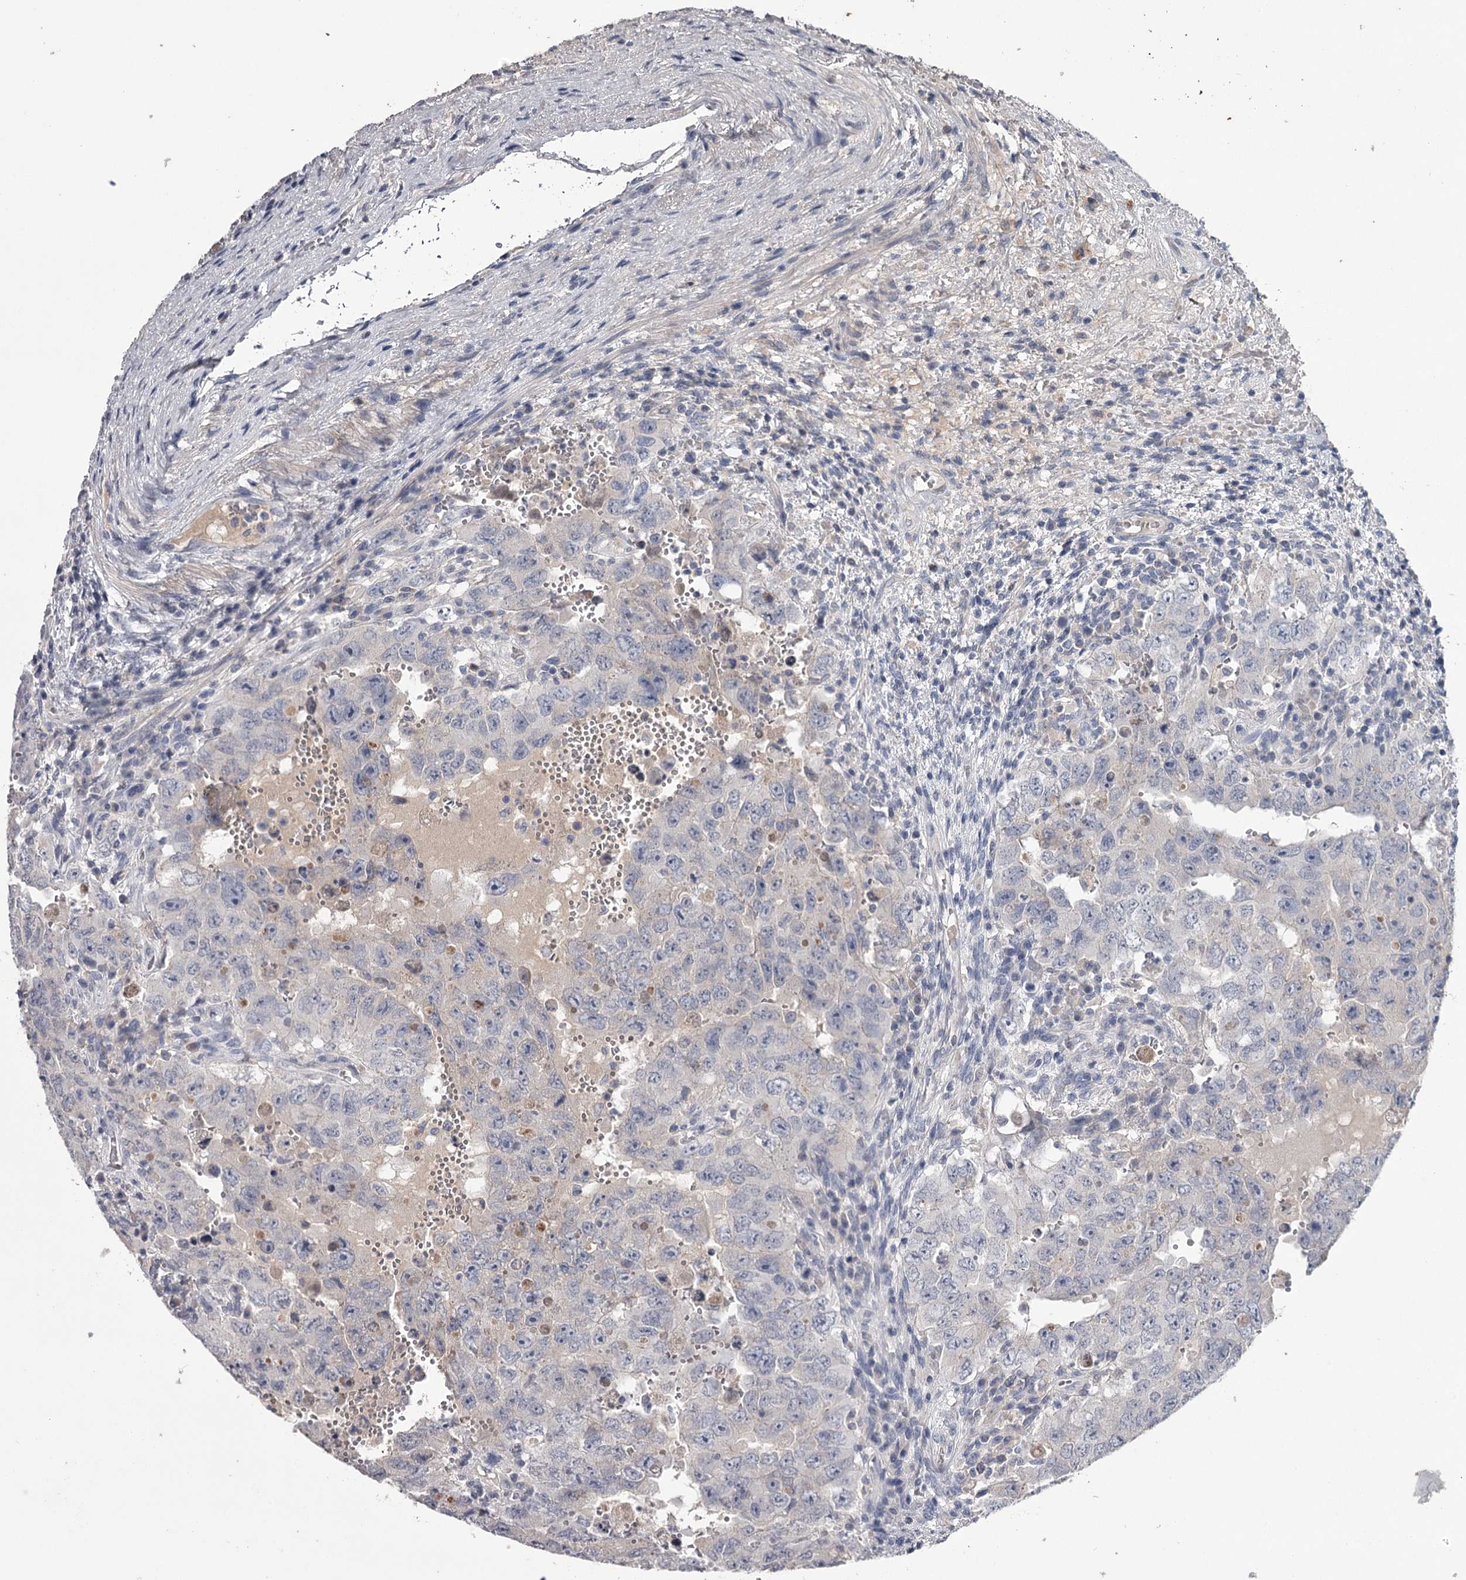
{"staining": {"intensity": "negative", "quantity": "none", "location": "none"}, "tissue": "testis cancer", "cell_type": "Tumor cells", "image_type": "cancer", "snomed": [{"axis": "morphology", "description": "Carcinoma, Embryonal, NOS"}, {"axis": "topography", "description": "Testis"}], "caption": "Immunohistochemistry (IHC) of testis cancer displays no positivity in tumor cells.", "gene": "FDXACB1", "patient": {"sex": "male", "age": 26}}